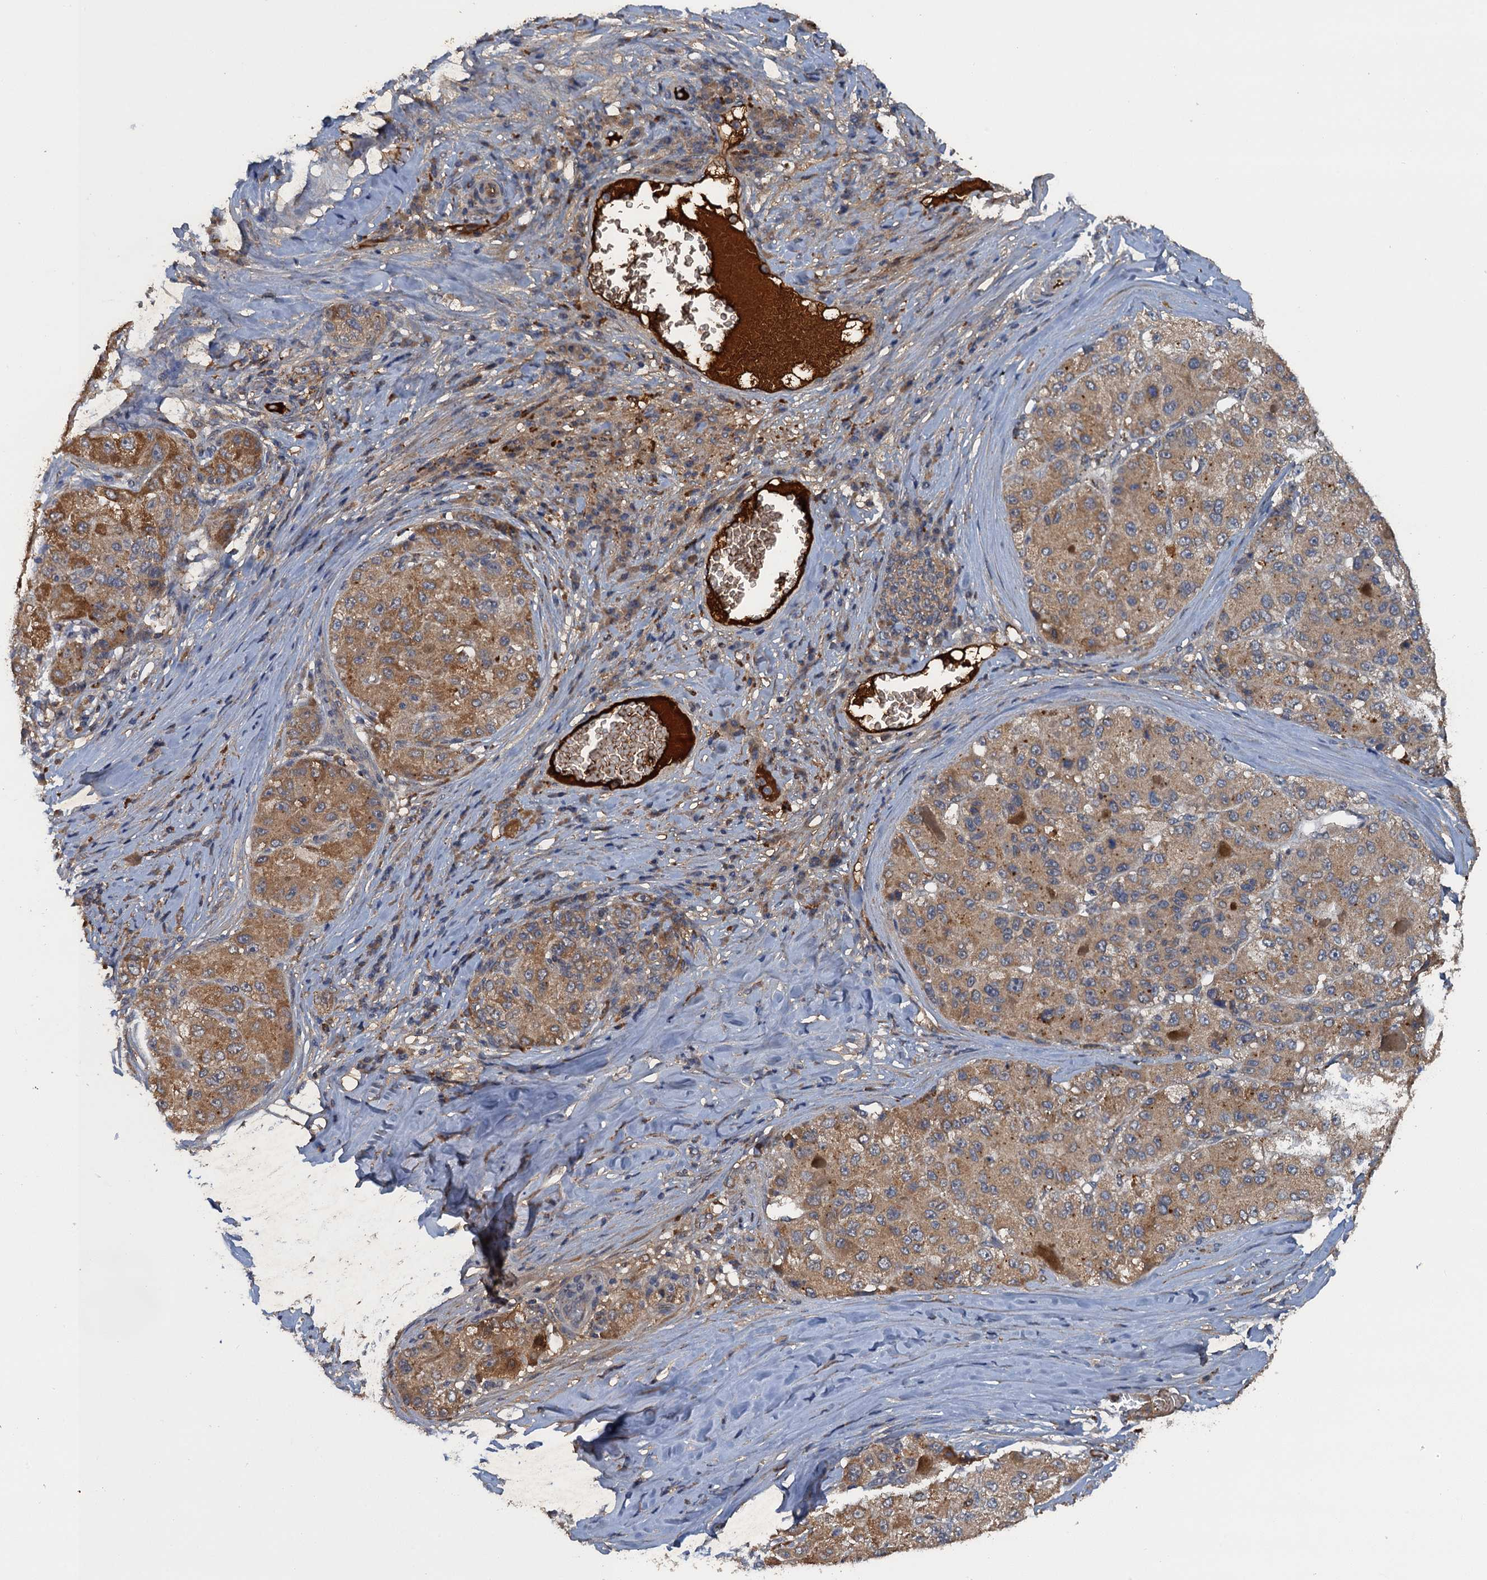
{"staining": {"intensity": "moderate", "quantity": ">75%", "location": "cytoplasmic/membranous"}, "tissue": "liver cancer", "cell_type": "Tumor cells", "image_type": "cancer", "snomed": [{"axis": "morphology", "description": "Carcinoma, Hepatocellular, NOS"}, {"axis": "topography", "description": "Liver"}], "caption": "Moderate cytoplasmic/membranous protein staining is identified in approximately >75% of tumor cells in liver cancer (hepatocellular carcinoma).", "gene": "HAPLN3", "patient": {"sex": "male", "age": 80}}